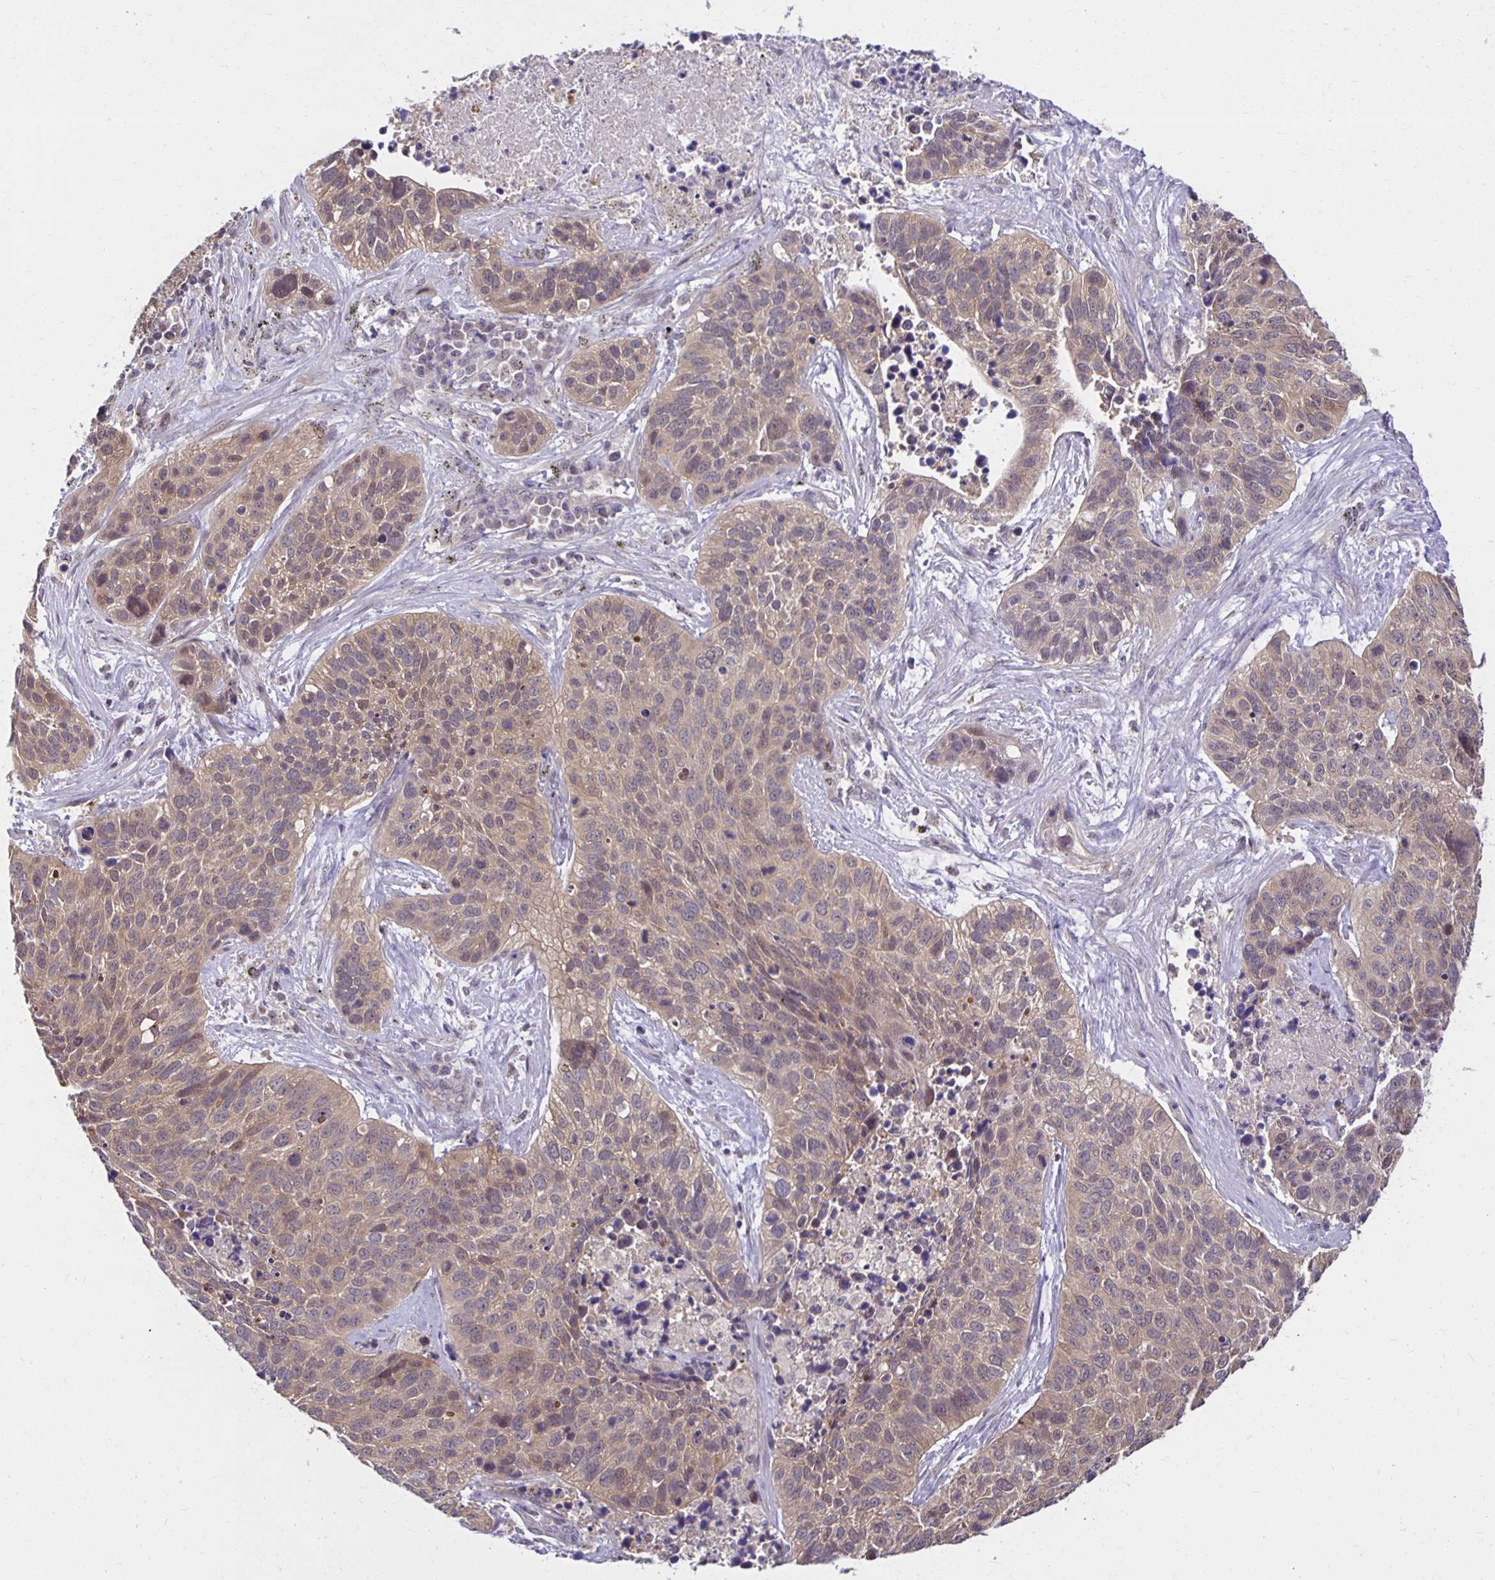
{"staining": {"intensity": "weak", "quantity": ">75%", "location": "cytoplasmic/membranous"}, "tissue": "lung cancer", "cell_type": "Tumor cells", "image_type": "cancer", "snomed": [{"axis": "morphology", "description": "Squamous cell carcinoma, NOS"}, {"axis": "topography", "description": "Lung"}], "caption": "Protein staining shows weak cytoplasmic/membranous staining in approximately >75% of tumor cells in squamous cell carcinoma (lung).", "gene": "MIEN1", "patient": {"sex": "male", "age": 62}}